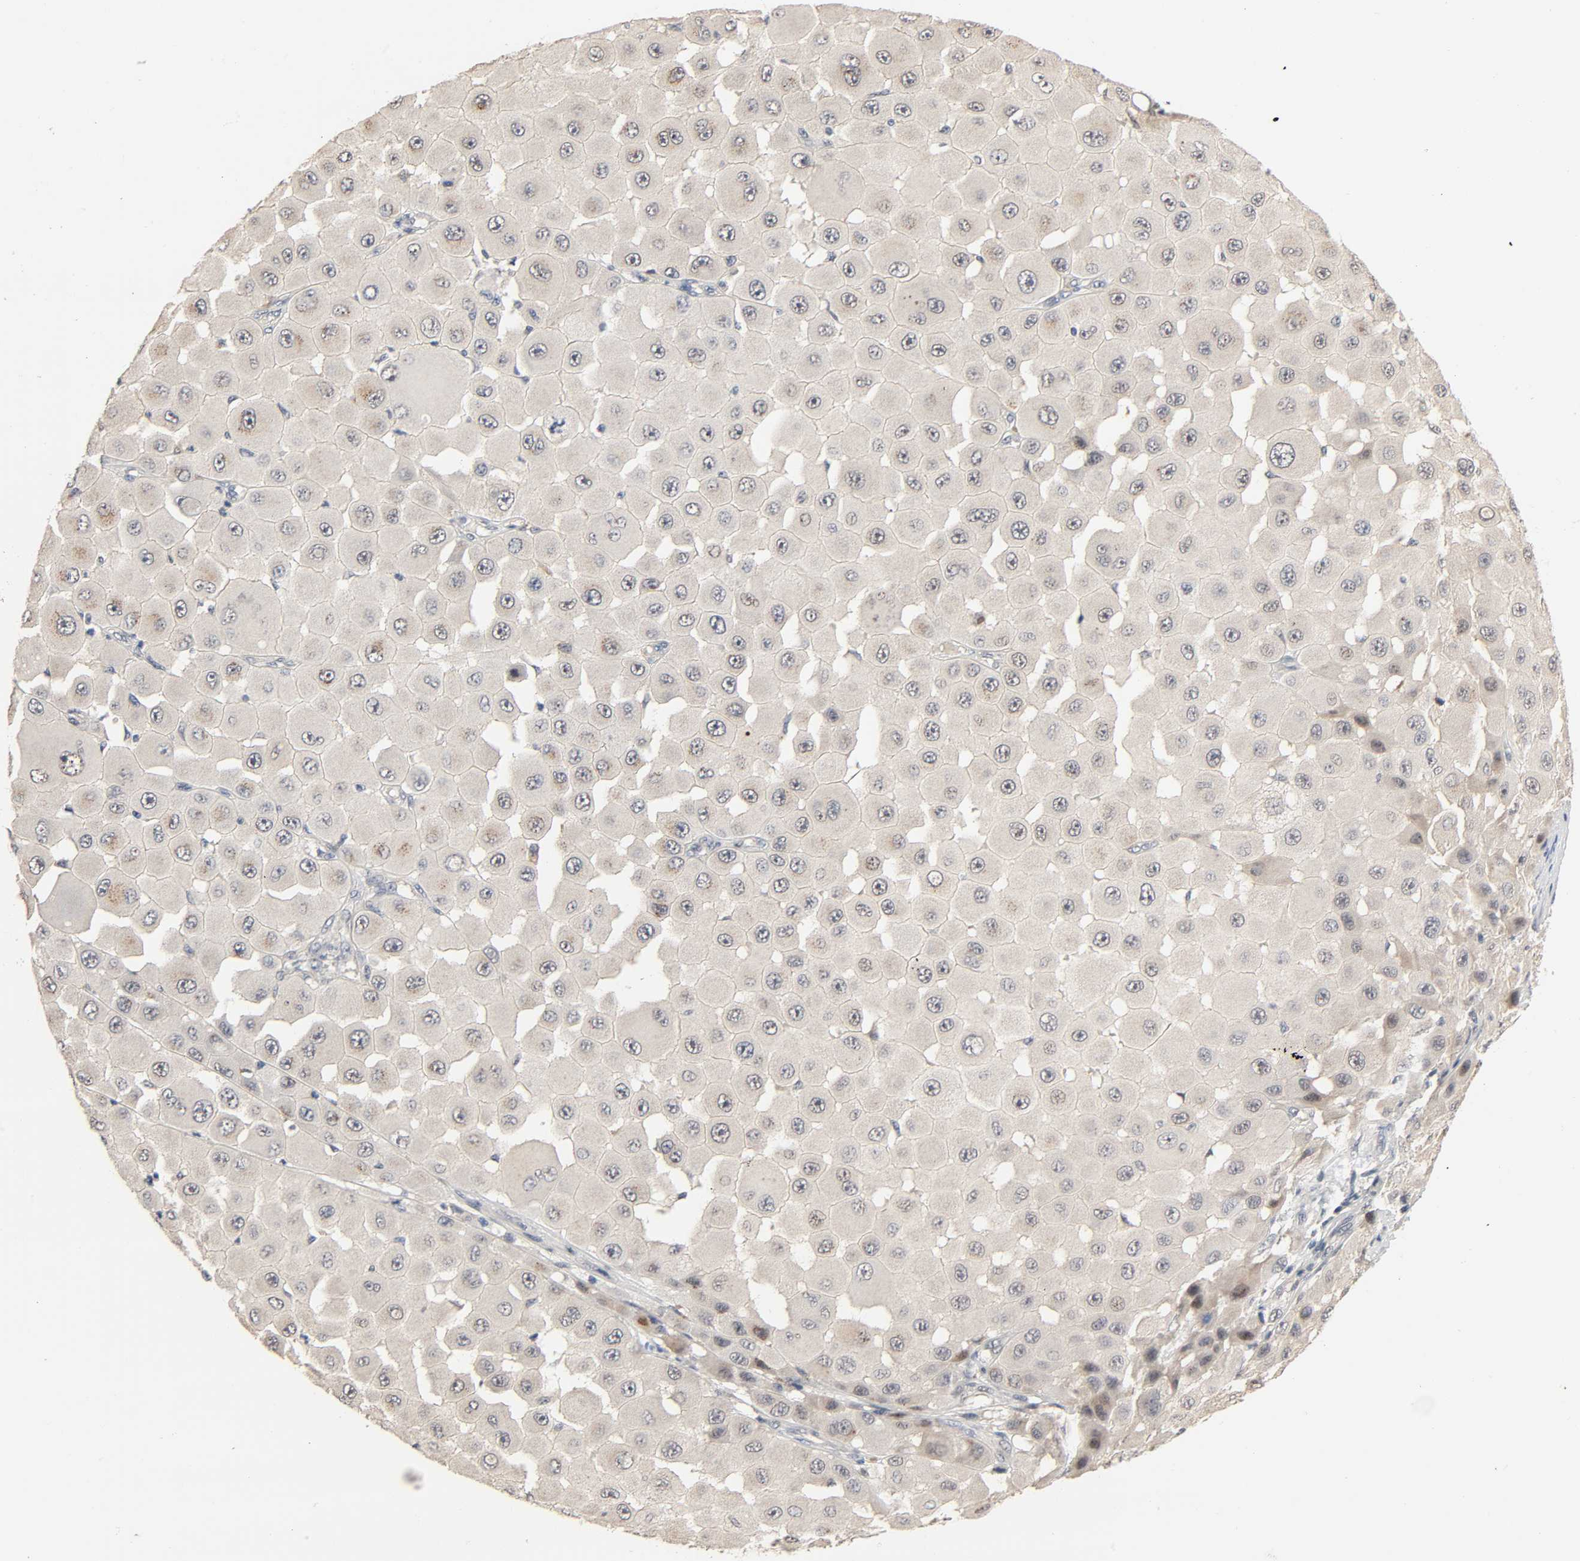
{"staining": {"intensity": "negative", "quantity": "none", "location": "none"}, "tissue": "melanoma", "cell_type": "Tumor cells", "image_type": "cancer", "snomed": [{"axis": "morphology", "description": "Malignant melanoma, NOS"}, {"axis": "topography", "description": "Skin"}], "caption": "Immunohistochemistry histopathology image of neoplastic tissue: human melanoma stained with DAB shows no significant protein staining in tumor cells.", "gene": "MAGEA8", "patient": {"sex": "female", "age": 81}}